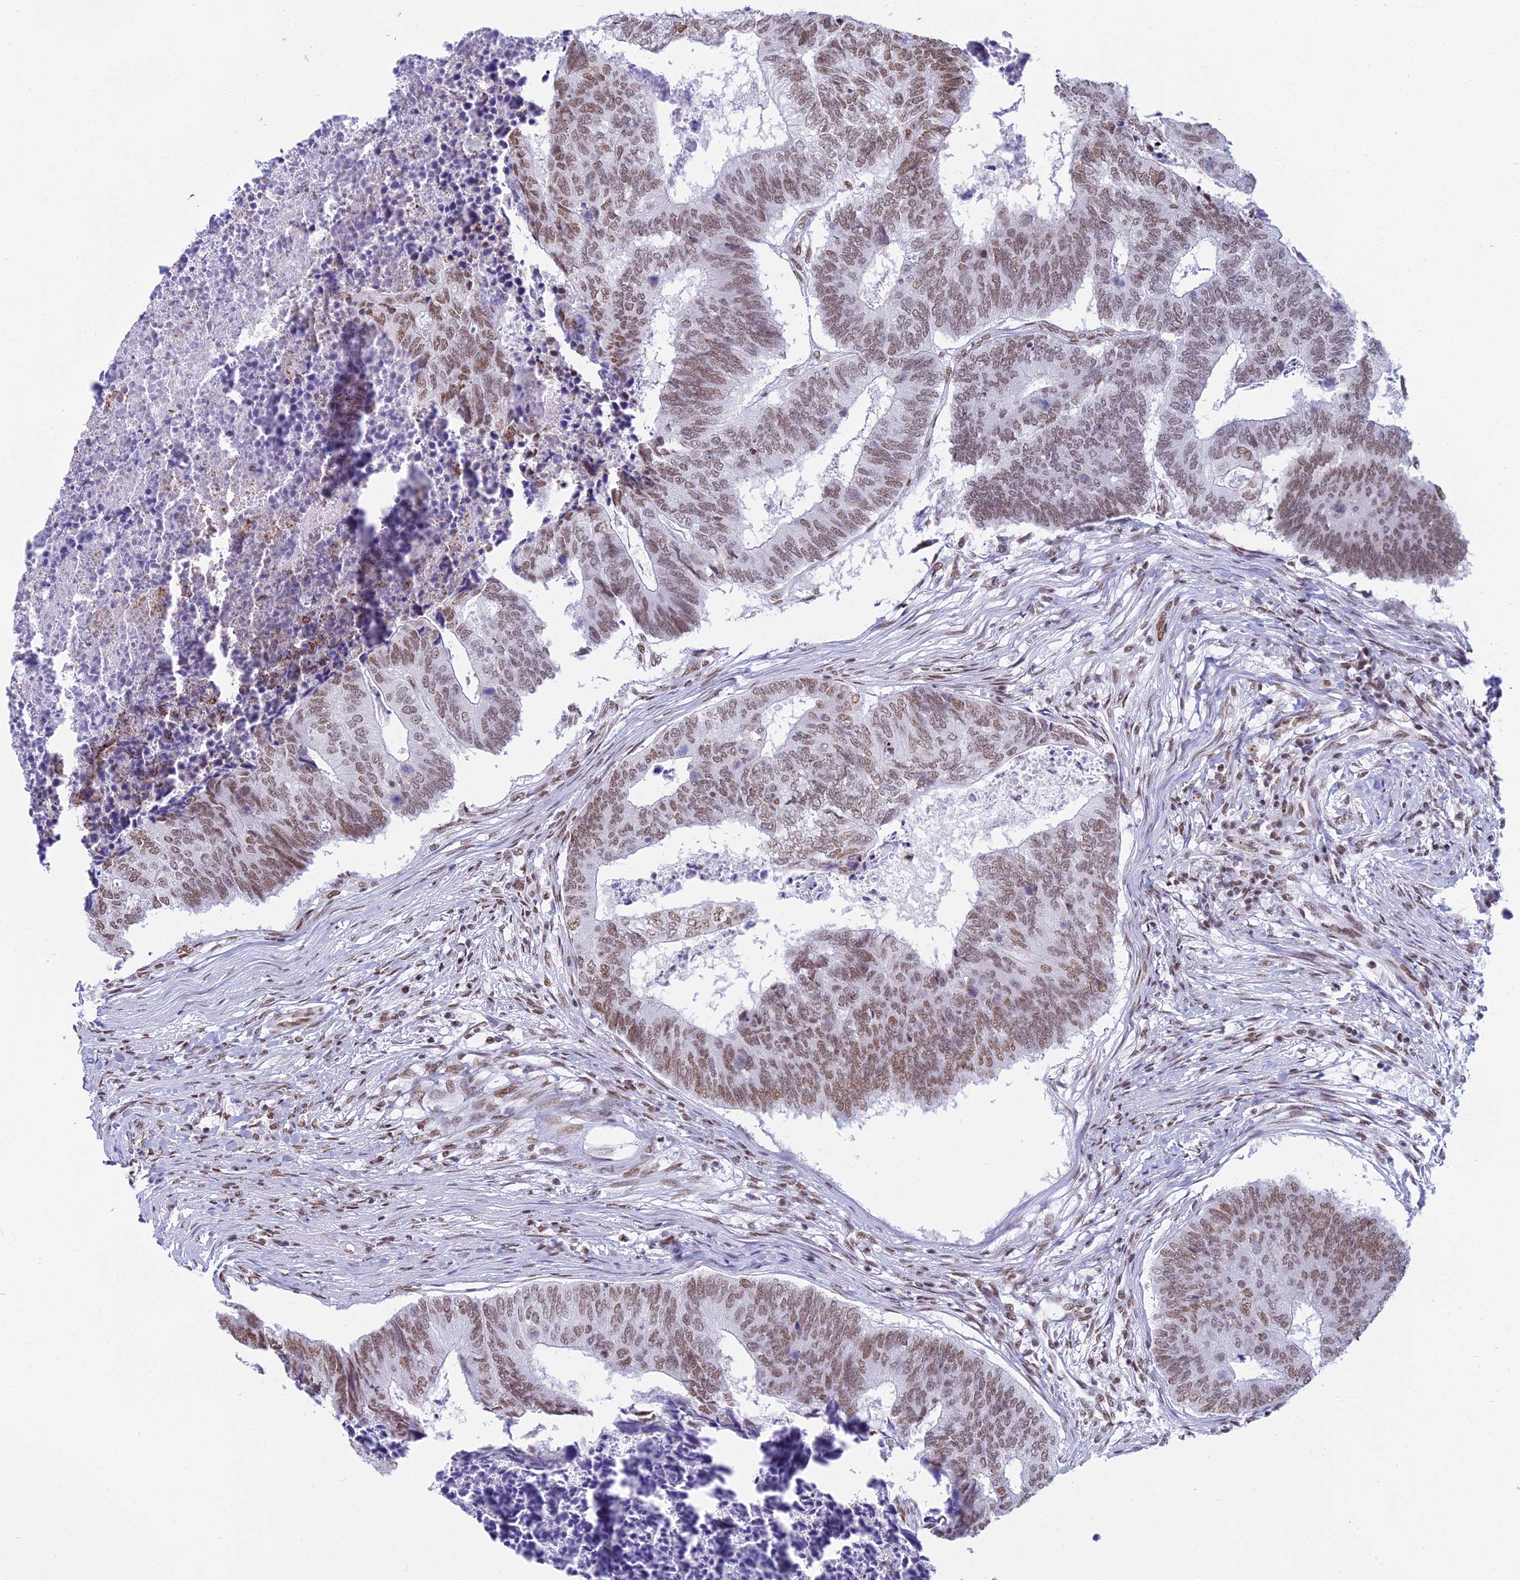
{"staining": {"intensity": "moderate", "quantity": ">75%", "location": "nuclear"}, "tissue": "colorectal cancer", "cell_type": "Tumor cells", "image_type": "cancer", "snomed": [{"axis": "morphology", "description": "Adenocarcinoma, NOS"}, {"axis": "topography", "description": "Colon"}], "caption": "Colorectal cancer (adenocarcinoma) stained with a brown dye demonstrates moderate nuclear positive expression in about >75% of tumor cells.", "gene": "CDC26", "patient": {"sex": "female", "age": 67}}